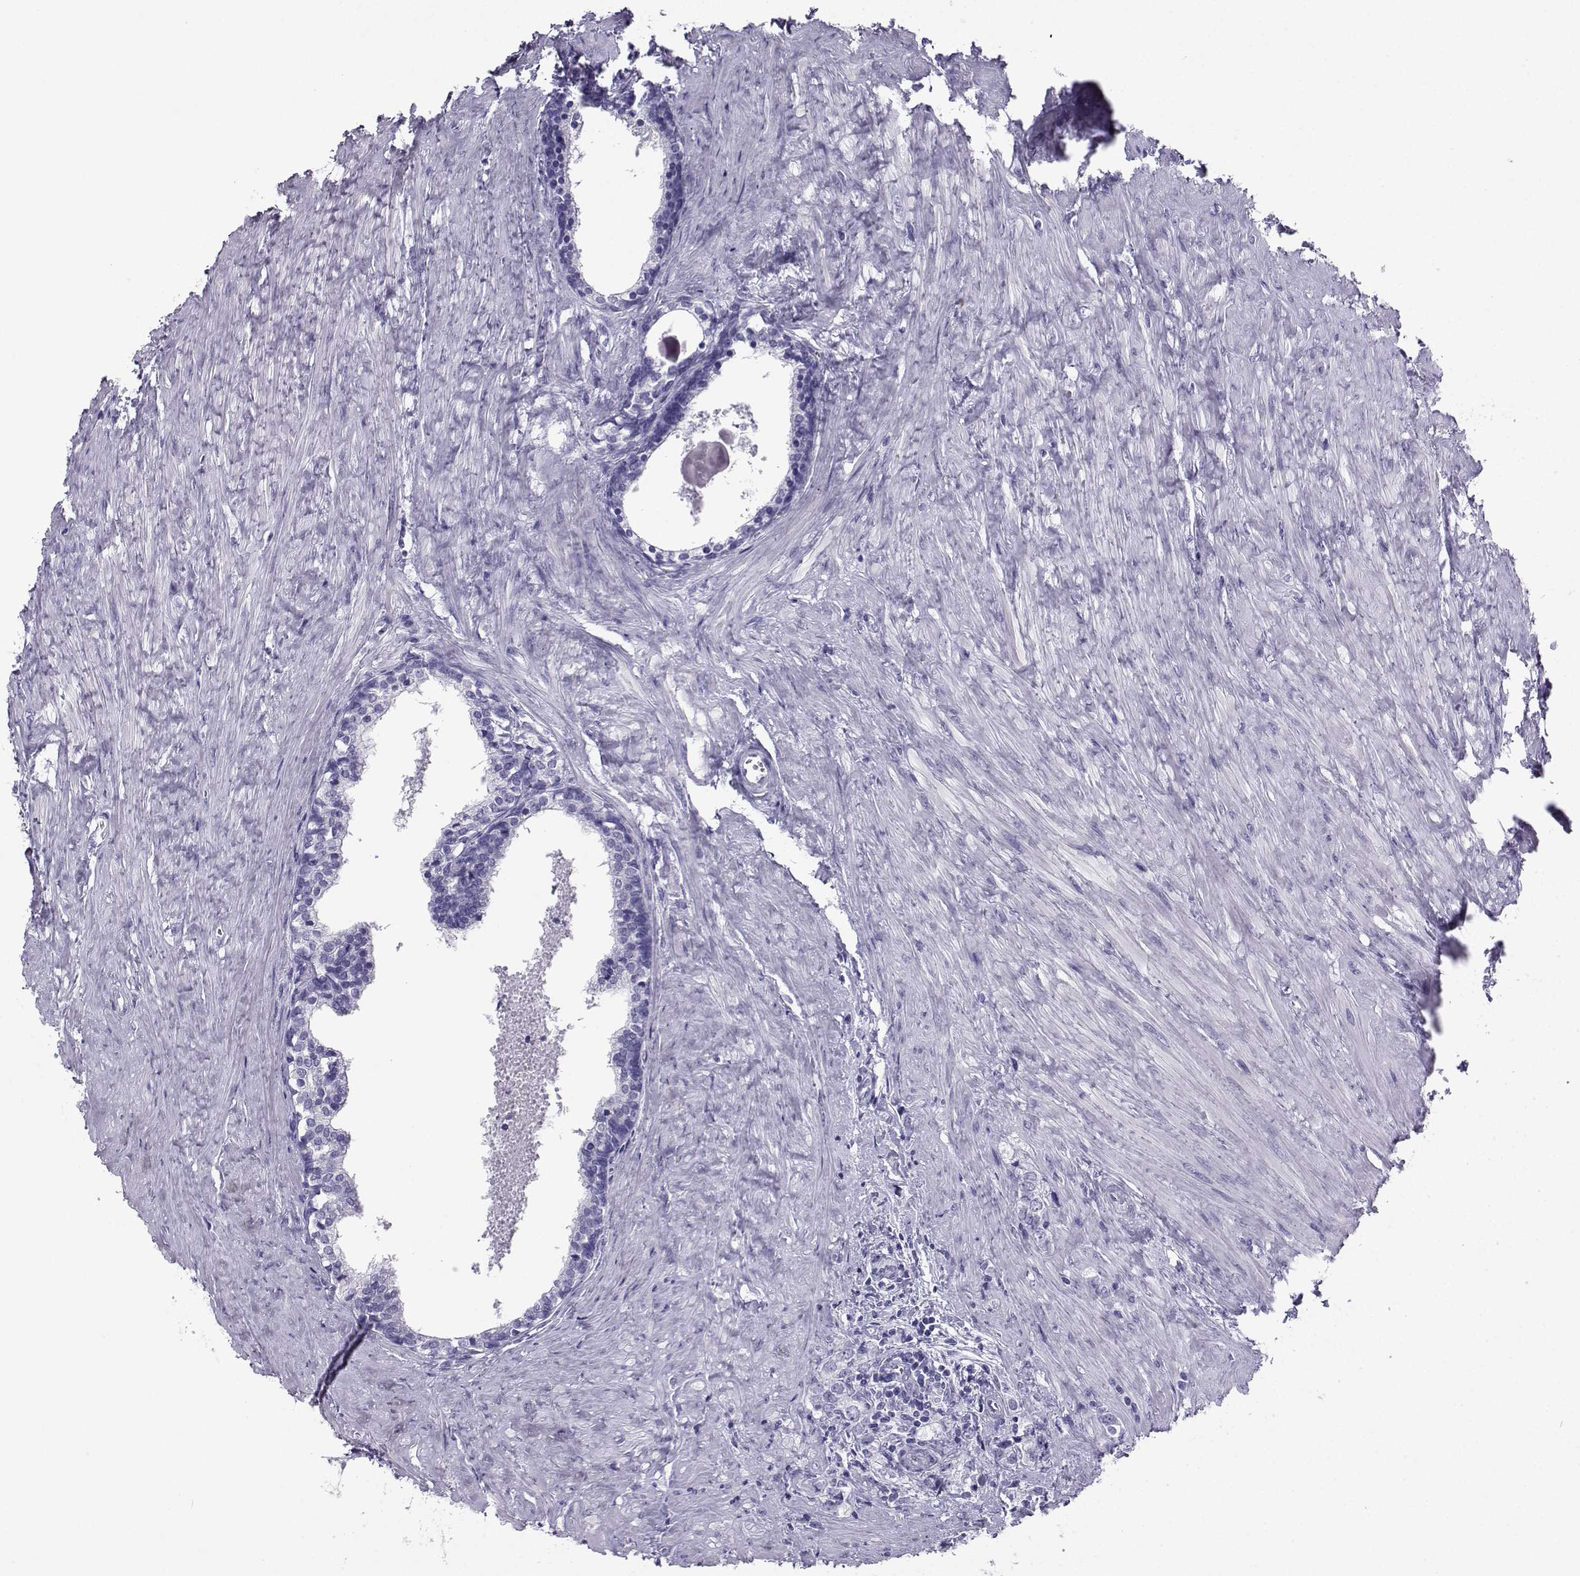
{"staining": {"intensity": "negative", "quantity": "none", "location": "none"}, "tissue": "prostate cancer", "cell_type": "Tumor cells", "image_type": "cancer", "snomed": [{"axis": "morphology", "description": "Adenocarcinoma, NOS"}, {"axis": "topography", "description": "Prostate and seminal vesicle, NOS"}], "caption": "High magnification brightfield microscopy of adenocarcinoma (prostate) stained with DAB (brown) and counterstained with hematoxylin (blue): tumor cells show no significant expression.", "gene": "ARMC2", "patient": {"sex": "male", "age": 63}}